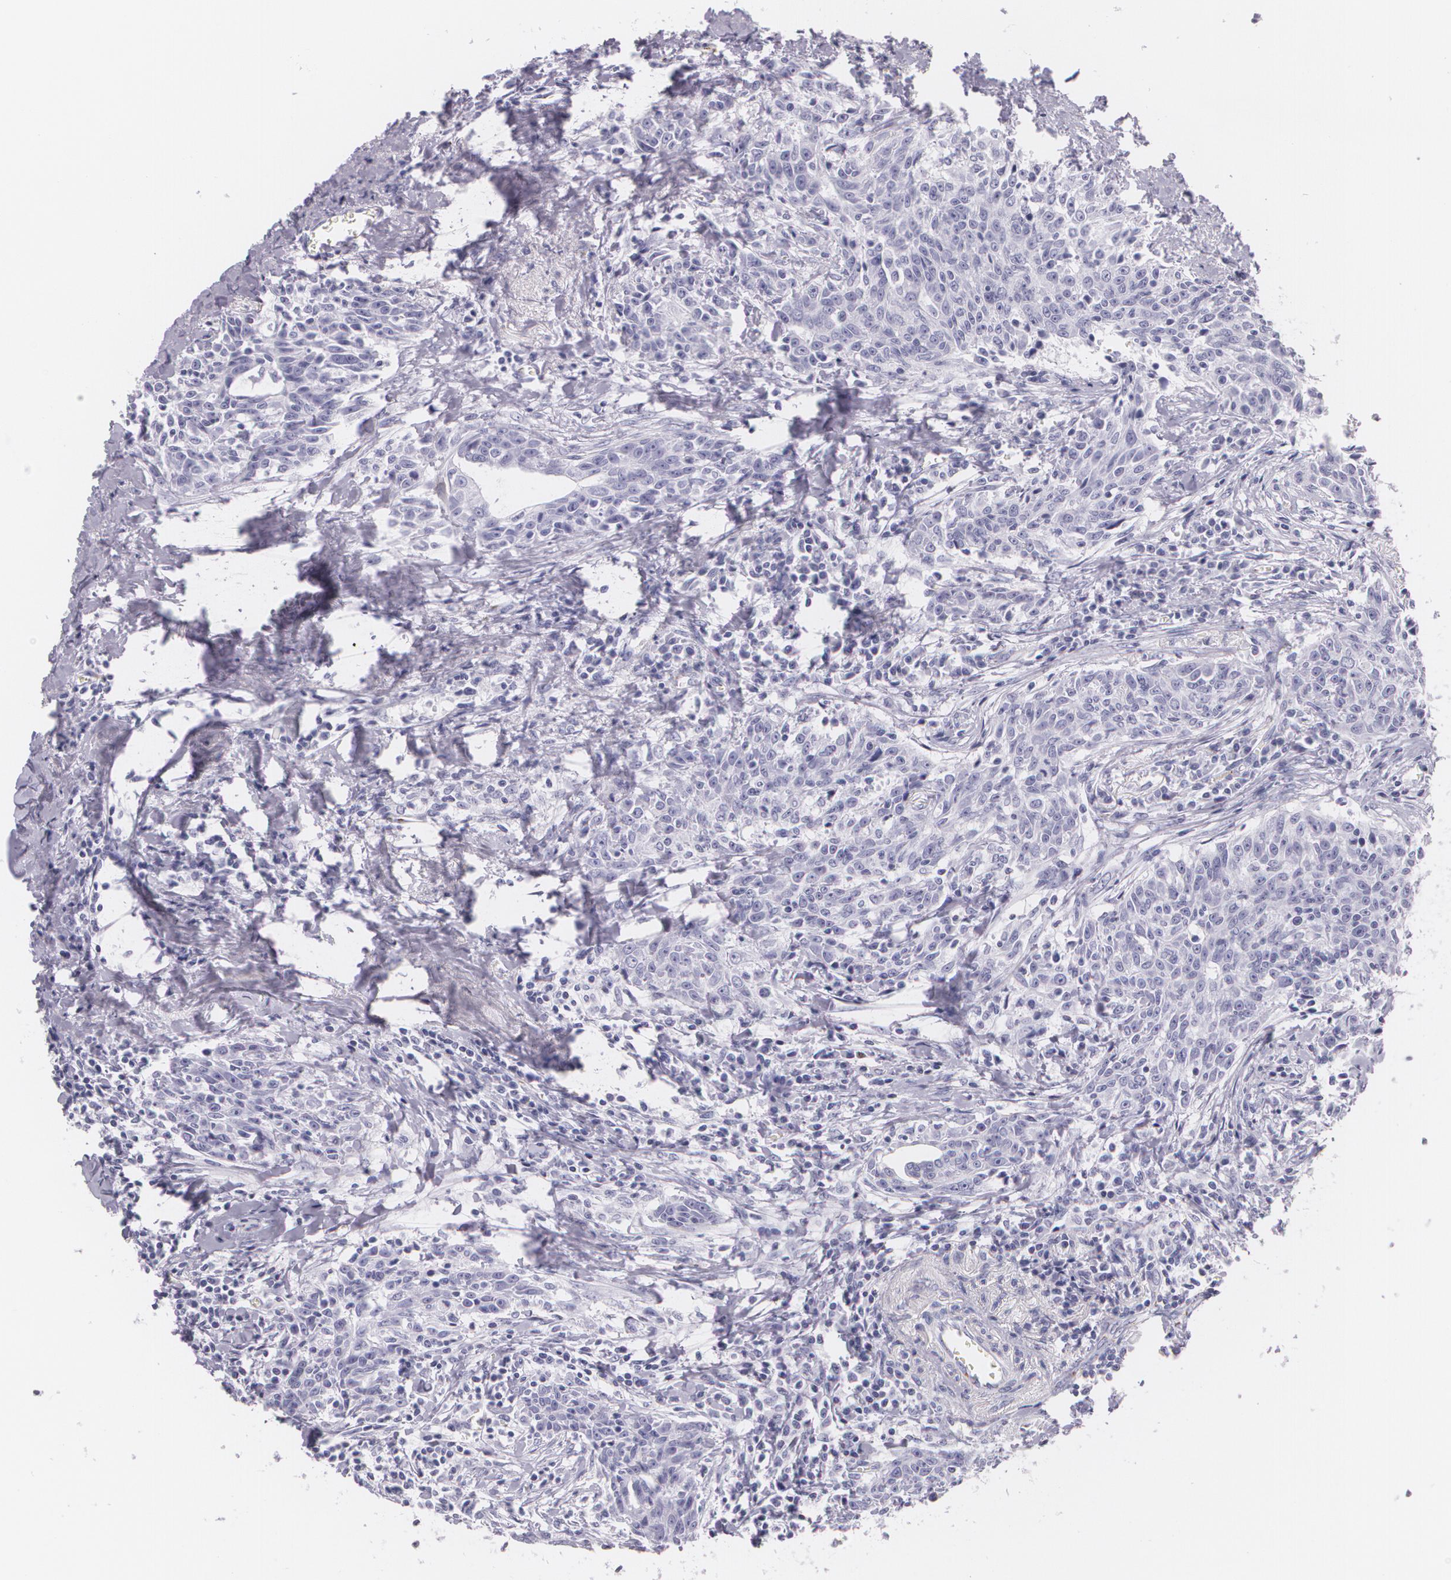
{"staining": {"intensity": "negative", "quantity": "none", "location": "none"}, "tissue": "breast cancer", "cell_type": "Tumor cells", "image_type": "cancer", "snomed": [{"axis": "morphology", "description": "Duct carcinoma"}, {"axis": "topography", "description": "Breast"}], "caption": "This photomicrograph is of breast invasive ductal carcinoma stained with IHC to label a protein in brown with the nuclei are counter-stained blue. There is no expression in tumor cells.", "gene": "DLG4", "patient": {"sex": "female", "age": 50}}